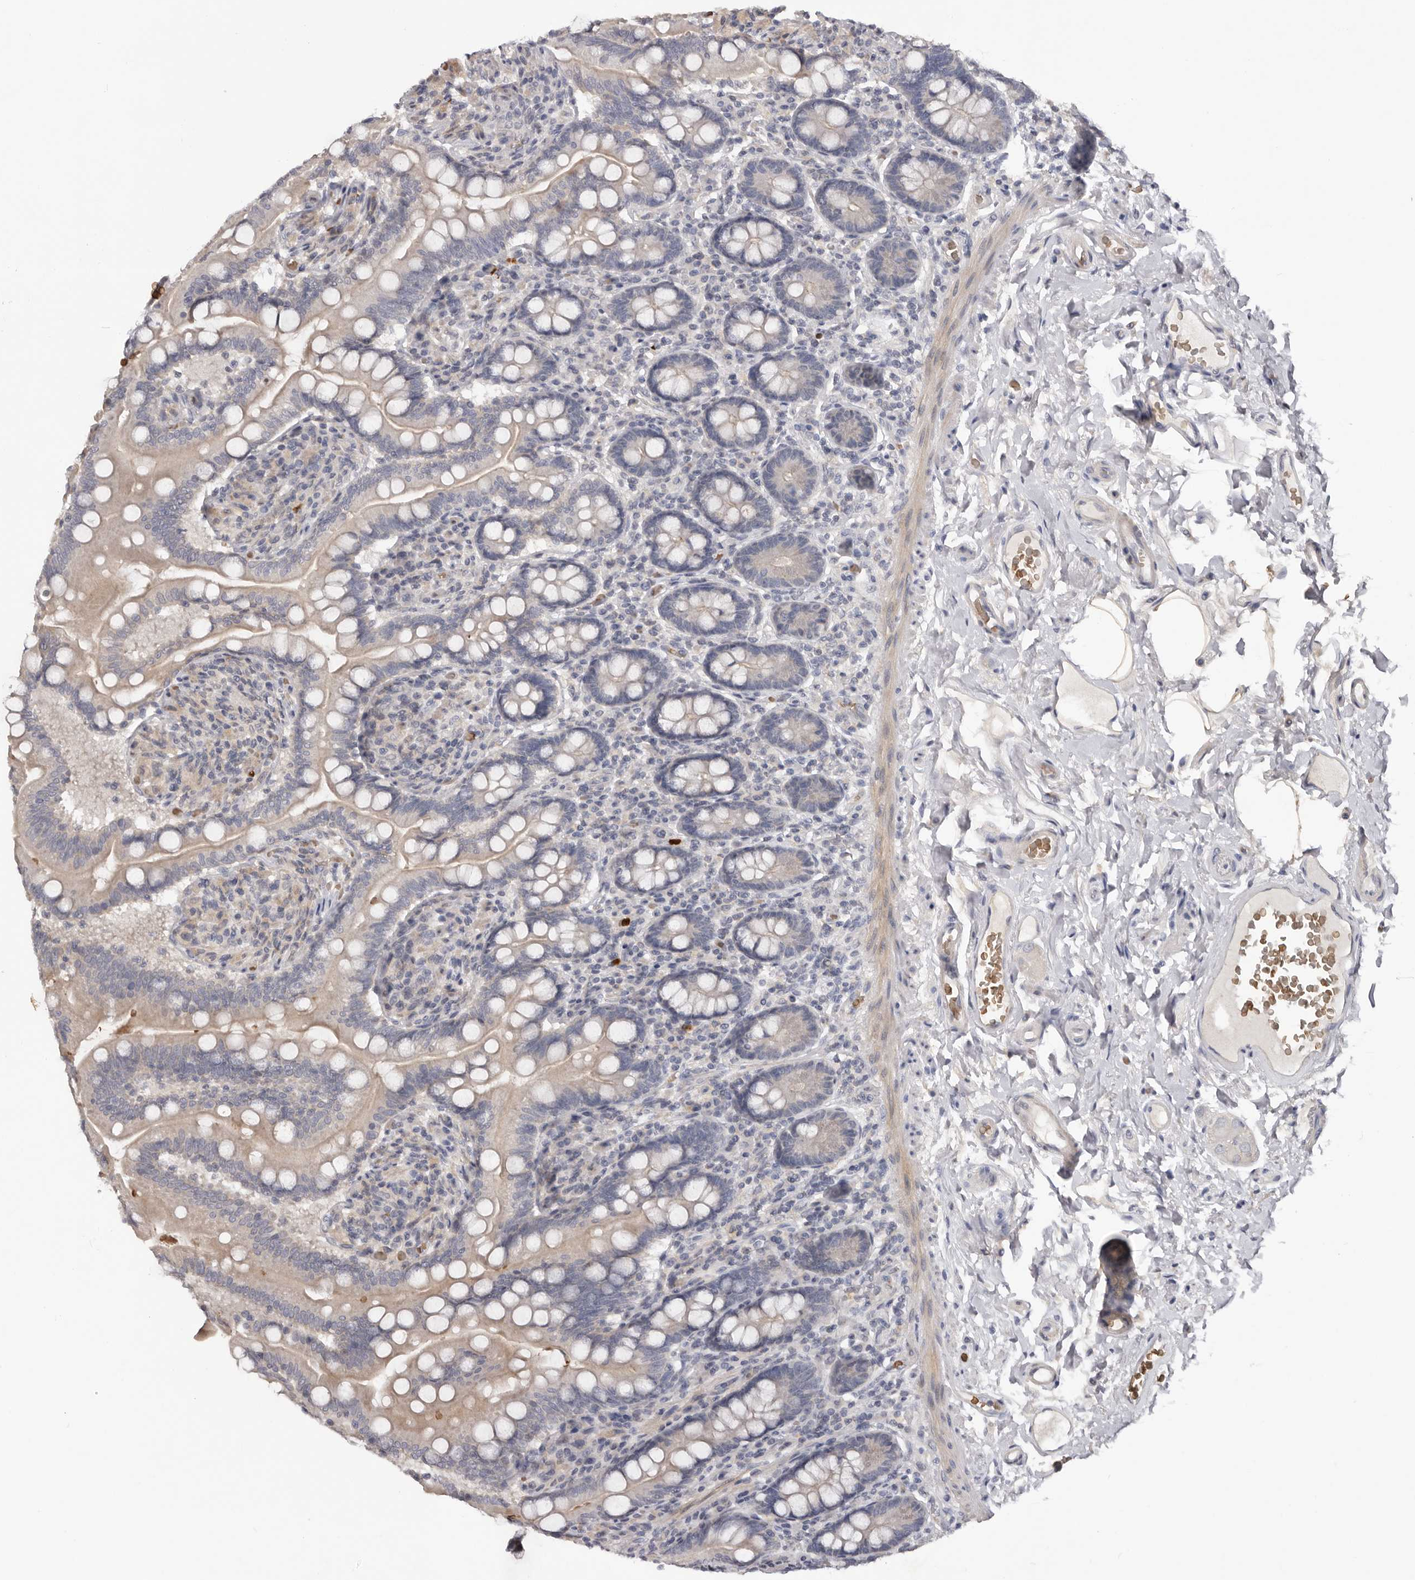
{"staining": {"intensity": "weak", "quantity": "<25%", "location": "cytoplasmic/membranous"}, "tissue": "small intestine", "cell_type": "Glandular cells", "image_type": "normal", "snomed": [{"axis": "morphology", "description": "Normal tissue, NOS"}, {"axis": "topography", "description": "Small intestine"}], "caption": "The image displays no significant expression in glandular cells of small intestine.", "gene": "TNR", "patient": {"sex": "female", "age": 64}}